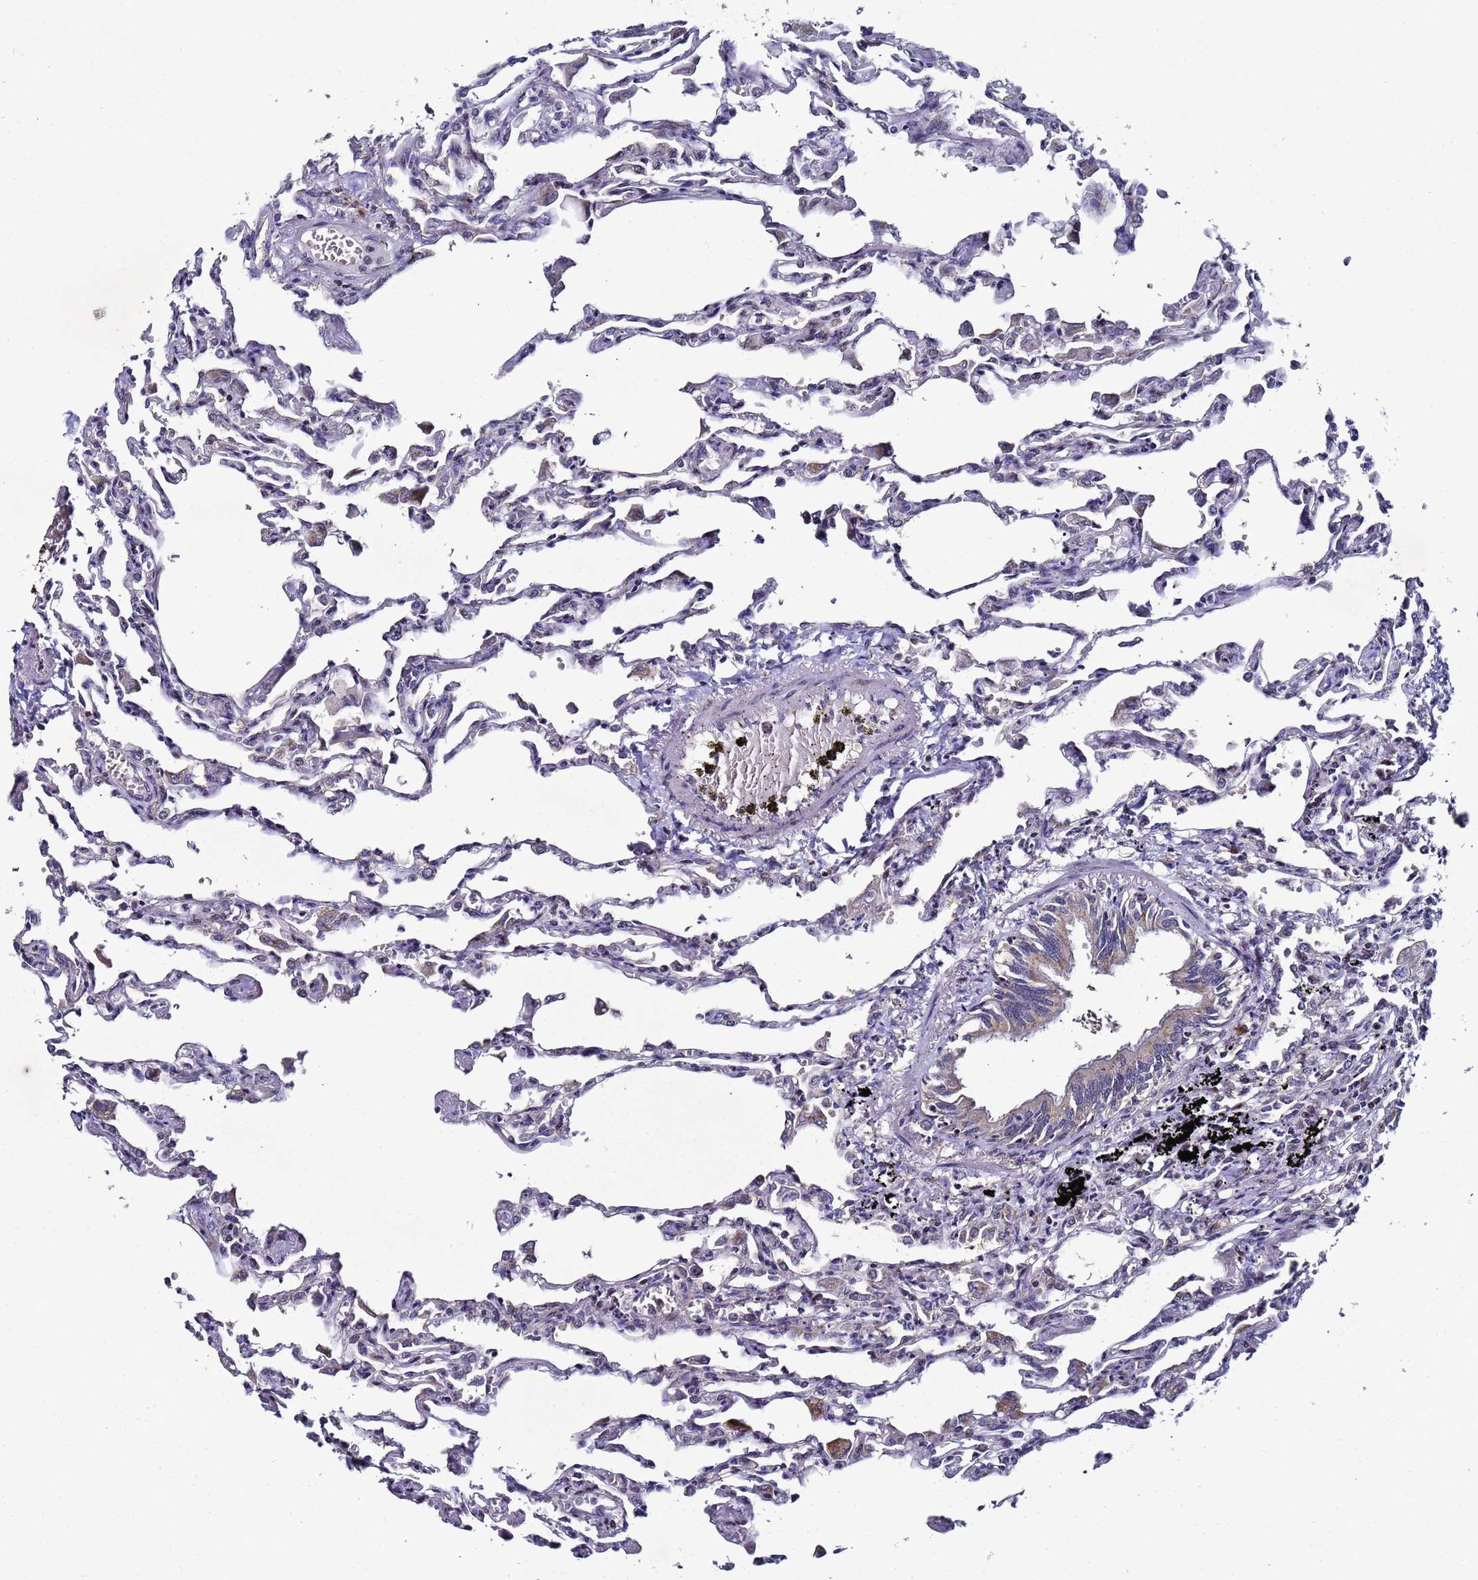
{"staining": {"intensity": "moderate", "quantity": "<25%", "location": "cytoplasmic/membranous"}, "tissue": "lung", "cell_type": "Alveolar cells", "image_type": "normal", "snomed": [{"axis": "morphology", "description": "Normal tissue, NOS"}, {"axis": "topography", "description": "Bronchus"}, {"axis": "topography", "description": "Lung"}], "caption": "Protein expression analysis of unremarkable lung displays moderate cytoplasmic/membranous expression in about <25% of alveolar cells.", "gene": "NSUN6", "patient": {"sex": "female", "age": 49}}